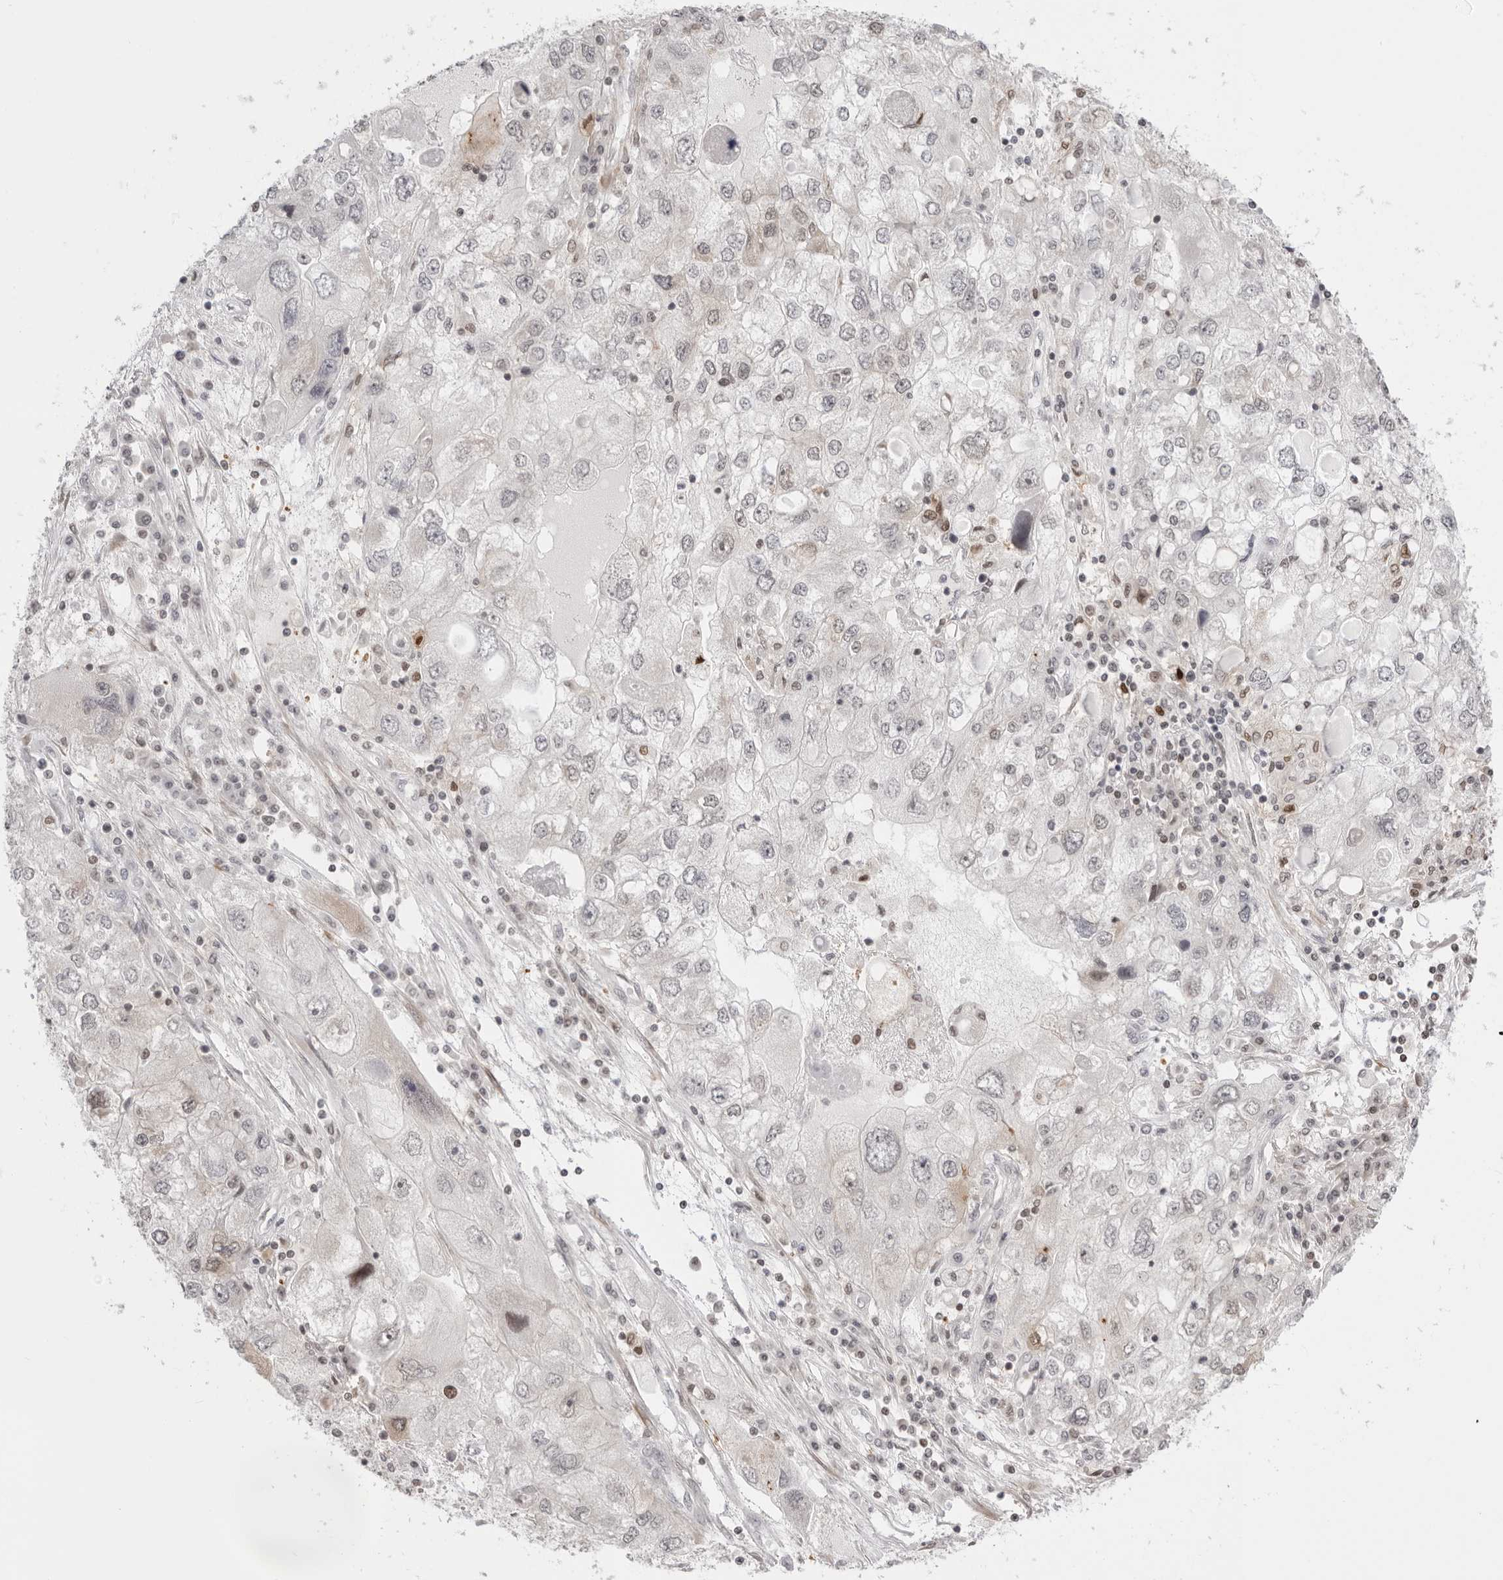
{"staining": {"intensity": "weak", "quantity": "<25%", "location": "nuclear"}, "tissue": "endometrial cancer", "cell_type": "Tumor cells", "image_type": "cancer", "snomed": [{"axis": "morphology", "description": "Adenocarcinoma, NOS"}, {"axis": "topography", "description": "Endometrium"}], "caption": "A micrograph of endometrial adenocarcinoma stained for a protein displays no brown staining in tumor cells.", "gene": "RNF146", "patient": {"sex": "female", "age": 49}}